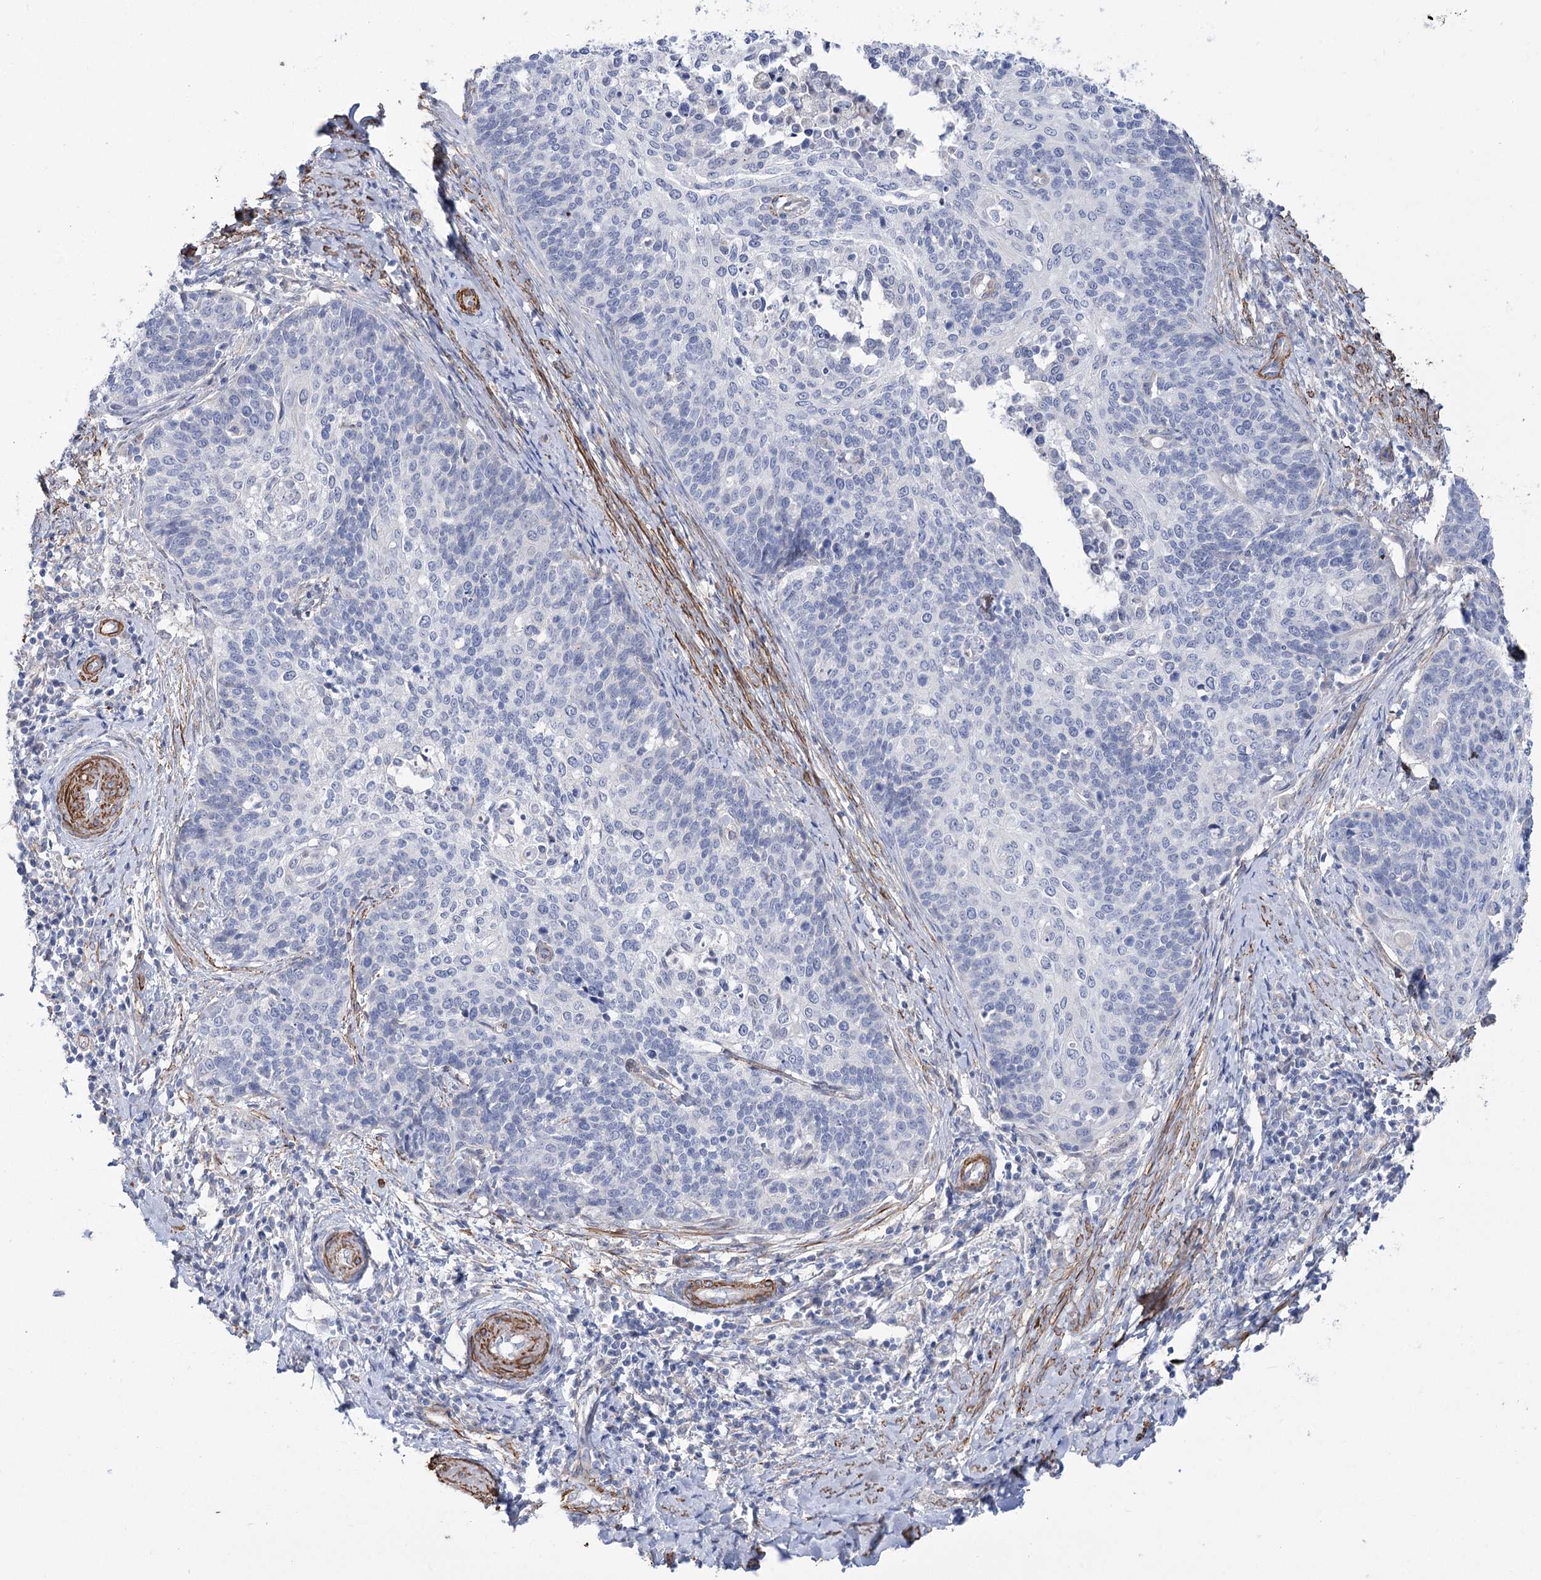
{"staining": {"intensity": "negative", "quantity": "none", "location": "none"}, "tissue": "cervical cancer", "cell_type": "Tumor cells", "image_type": "cancer", "snomed": [{"axis": "morphology", "description": "Squamous cell carcinoma, NOS"}, {"axis": "topography", "description": "Cervix"}], "caption": "Immunohistochemistry (IHC) of cervical cancer (squamous cell carcinoma) exhibits no expression in tumor cells.", "gene": "WASHC3", "patient": {"sex": "female", "age": 39}}